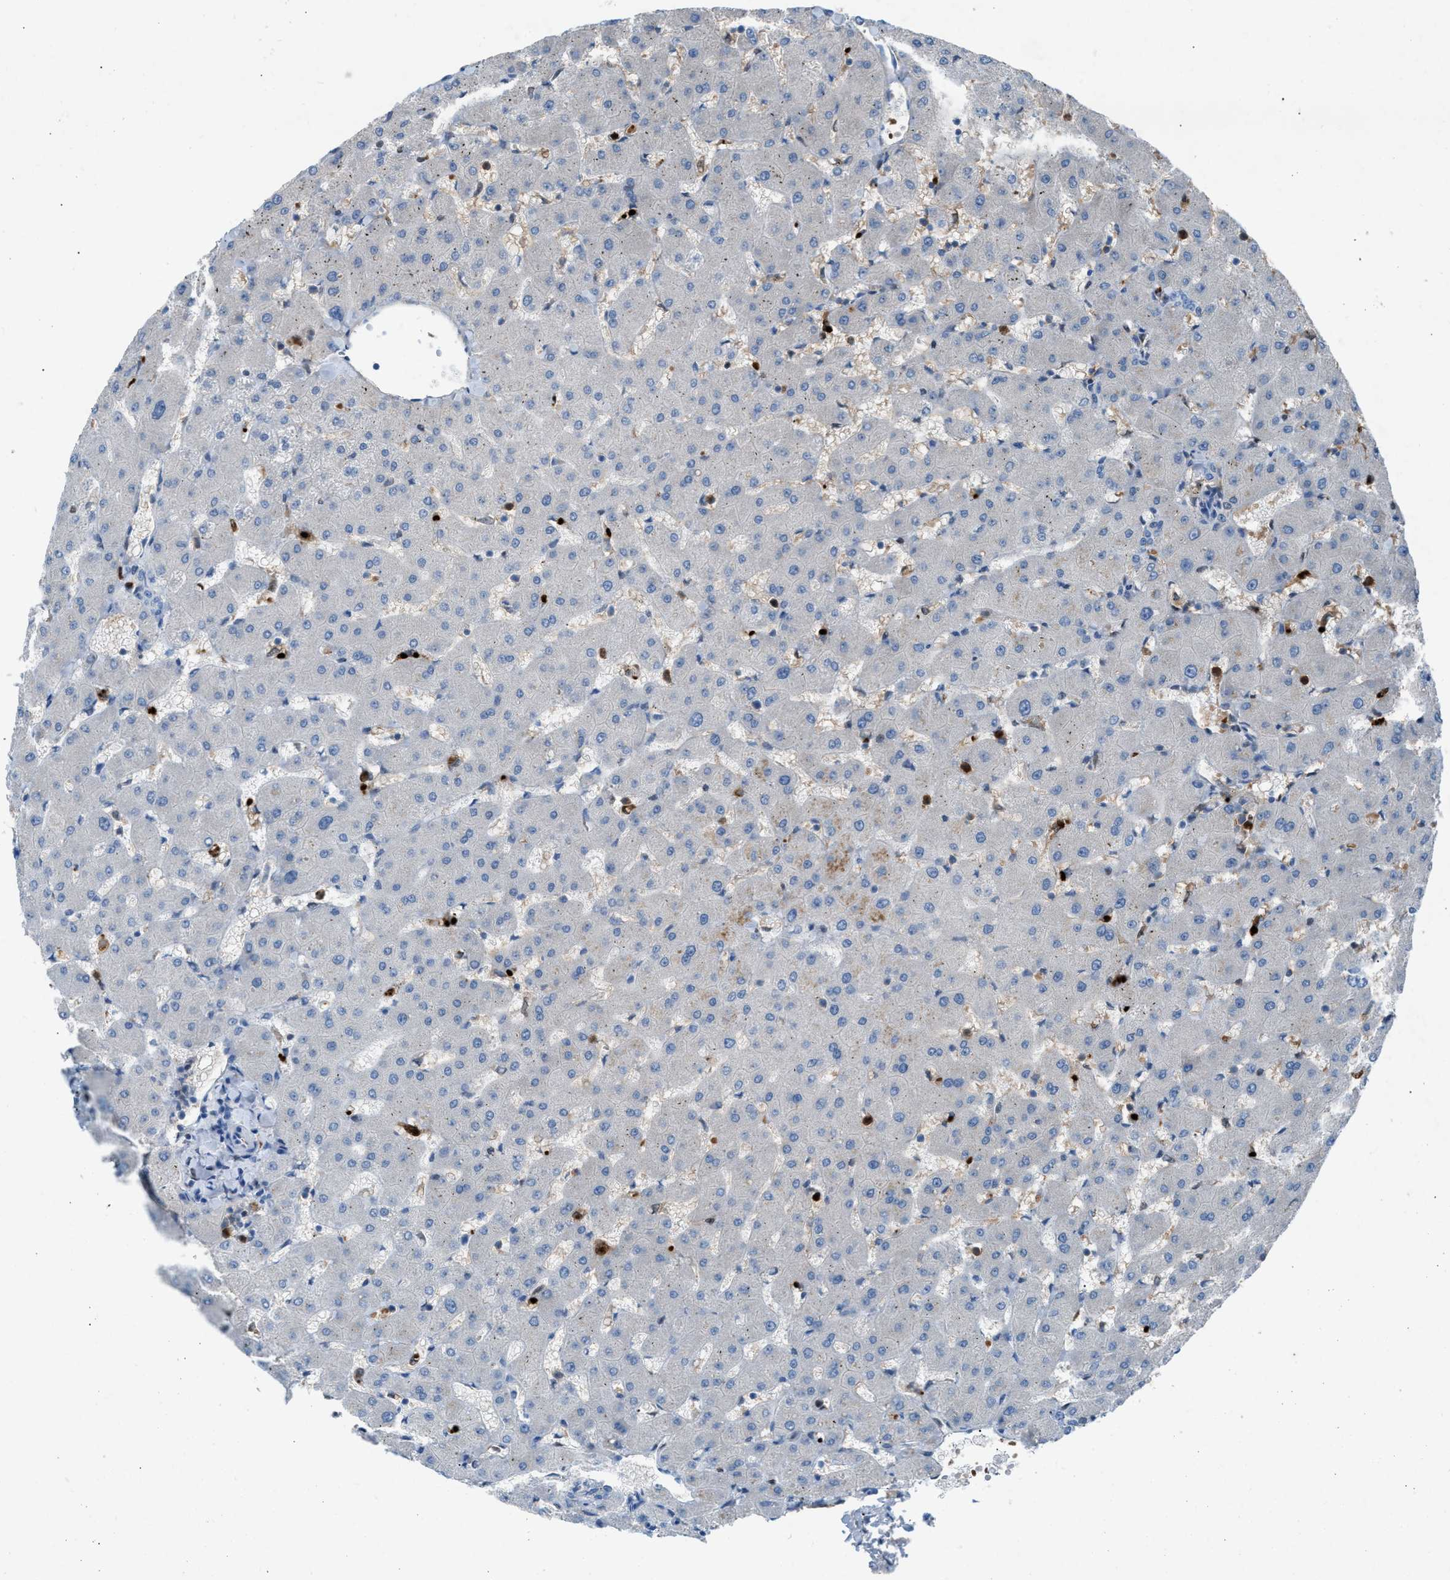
{"staining": {"intensity": "negative", "quantity": "none", "location": "none"}, "tissue": "liver", "cell_type": "Cholangiocytes", "image_type": "normal", "snomed": [{"axis": "morphology", "description": "Normal tissue, NOS"}, {"axis": "topography", "description": "Liver"}], "caption": "Immunohistochemistry (IHC) photomicrograph of normal liver: human liver stained with DAB exhibits no significant protein expression in cholangiocytes.", "gene": "CFAP77", "patient": {"sex": "female", "age": 63}}